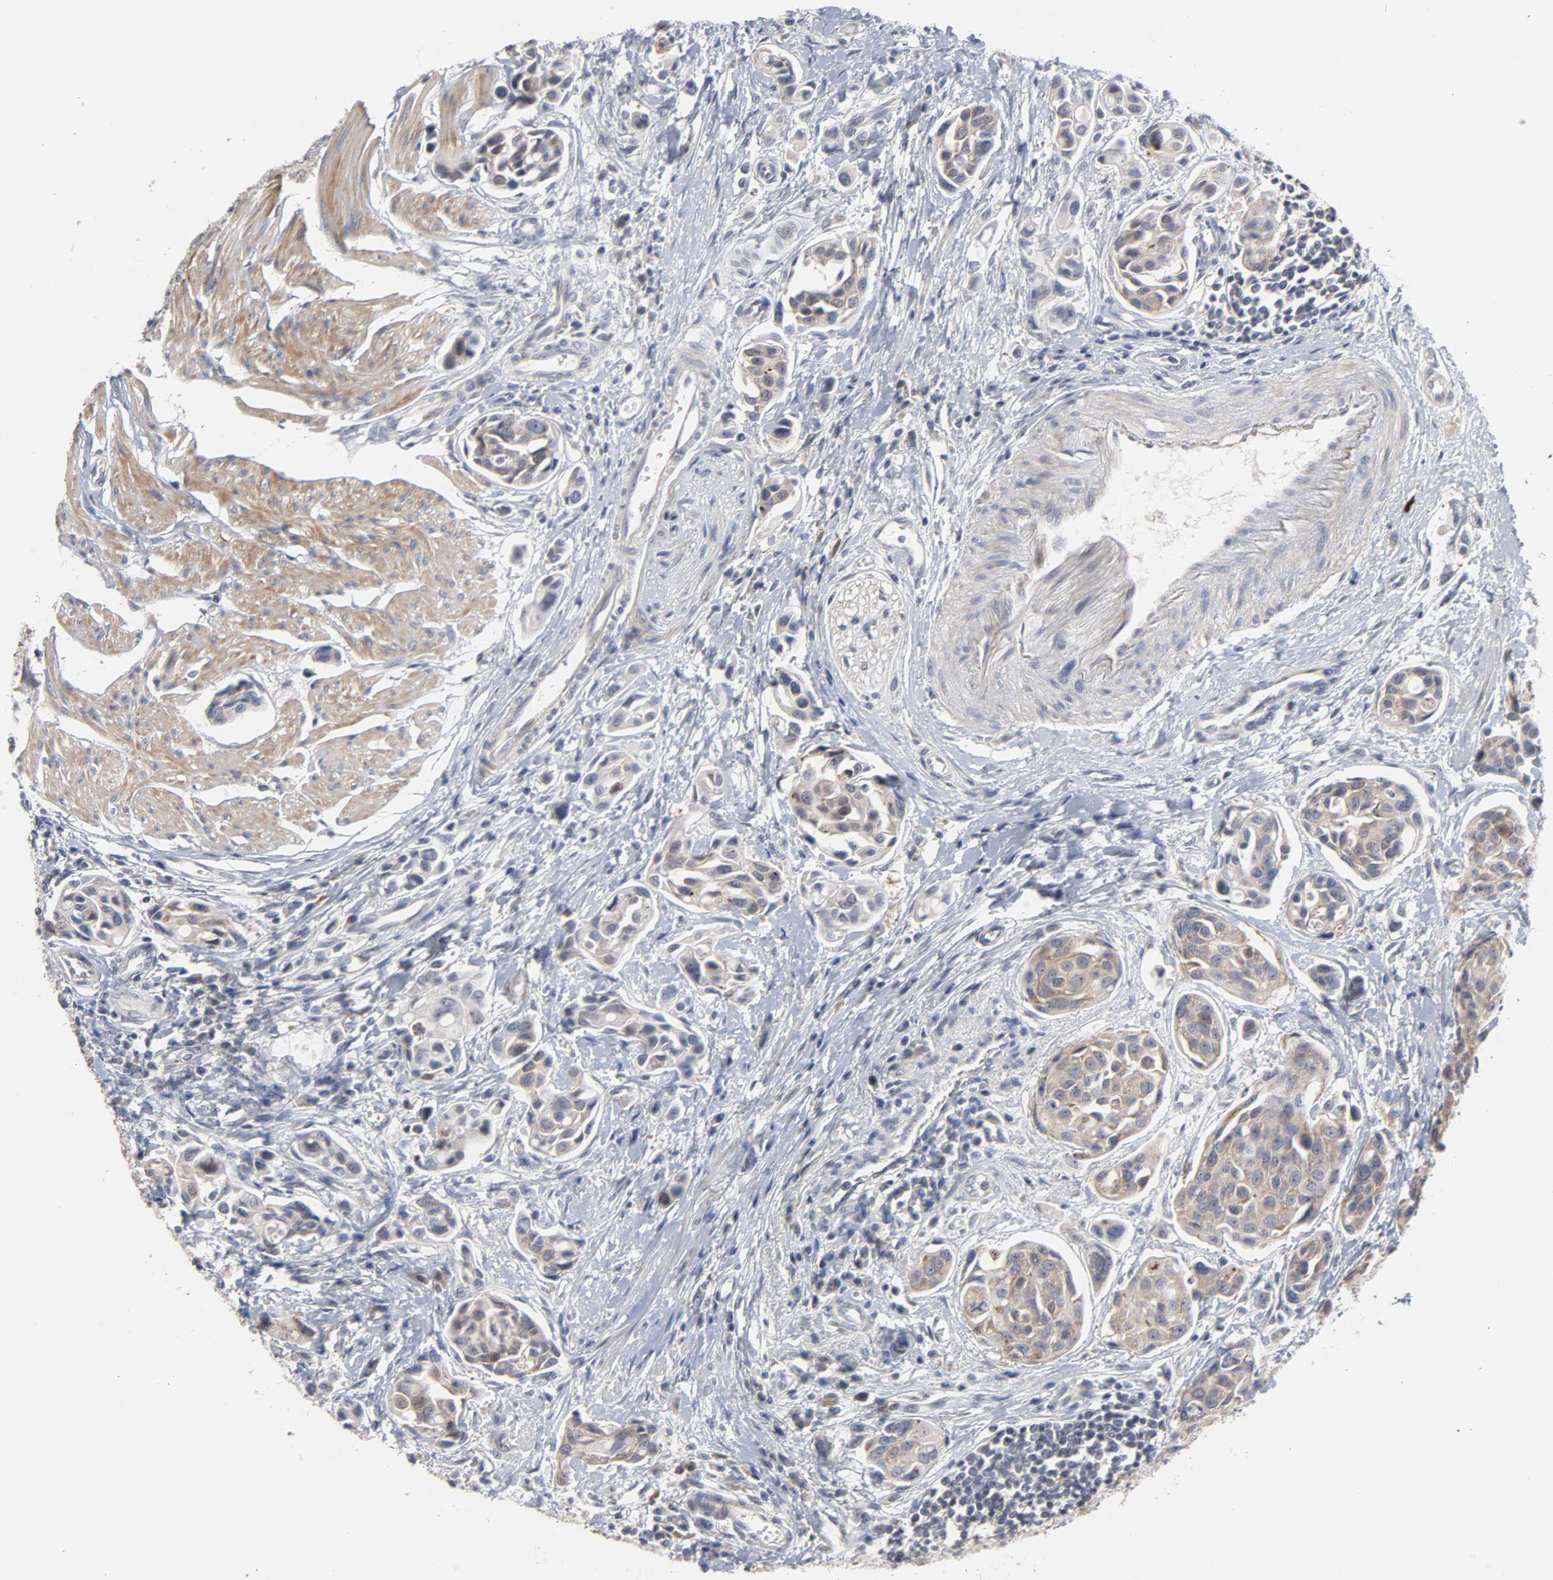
{"staining": {"intensity": "weak", "quantity": ">75%", "location": "cytoplasmic/membranous"}, "tissue": "urothelial cancer", "cell_type": "Tumor cells", "image_type": "cancer", "snomed": [{"axis": "morphology", "description": "Urothelial carcinoma, High grade"}, {"axis": "topography", "description": "Urinary bladder"}], "caption": "Immunohistochemical staining of urothelial carcinoma (high-grade) reveals weak cytoplasmic/membranous protein expression in approximately >75% of tumor cells.", "gene": "PPP1R1B", "patient": {"sex": "male", "age": 78}}